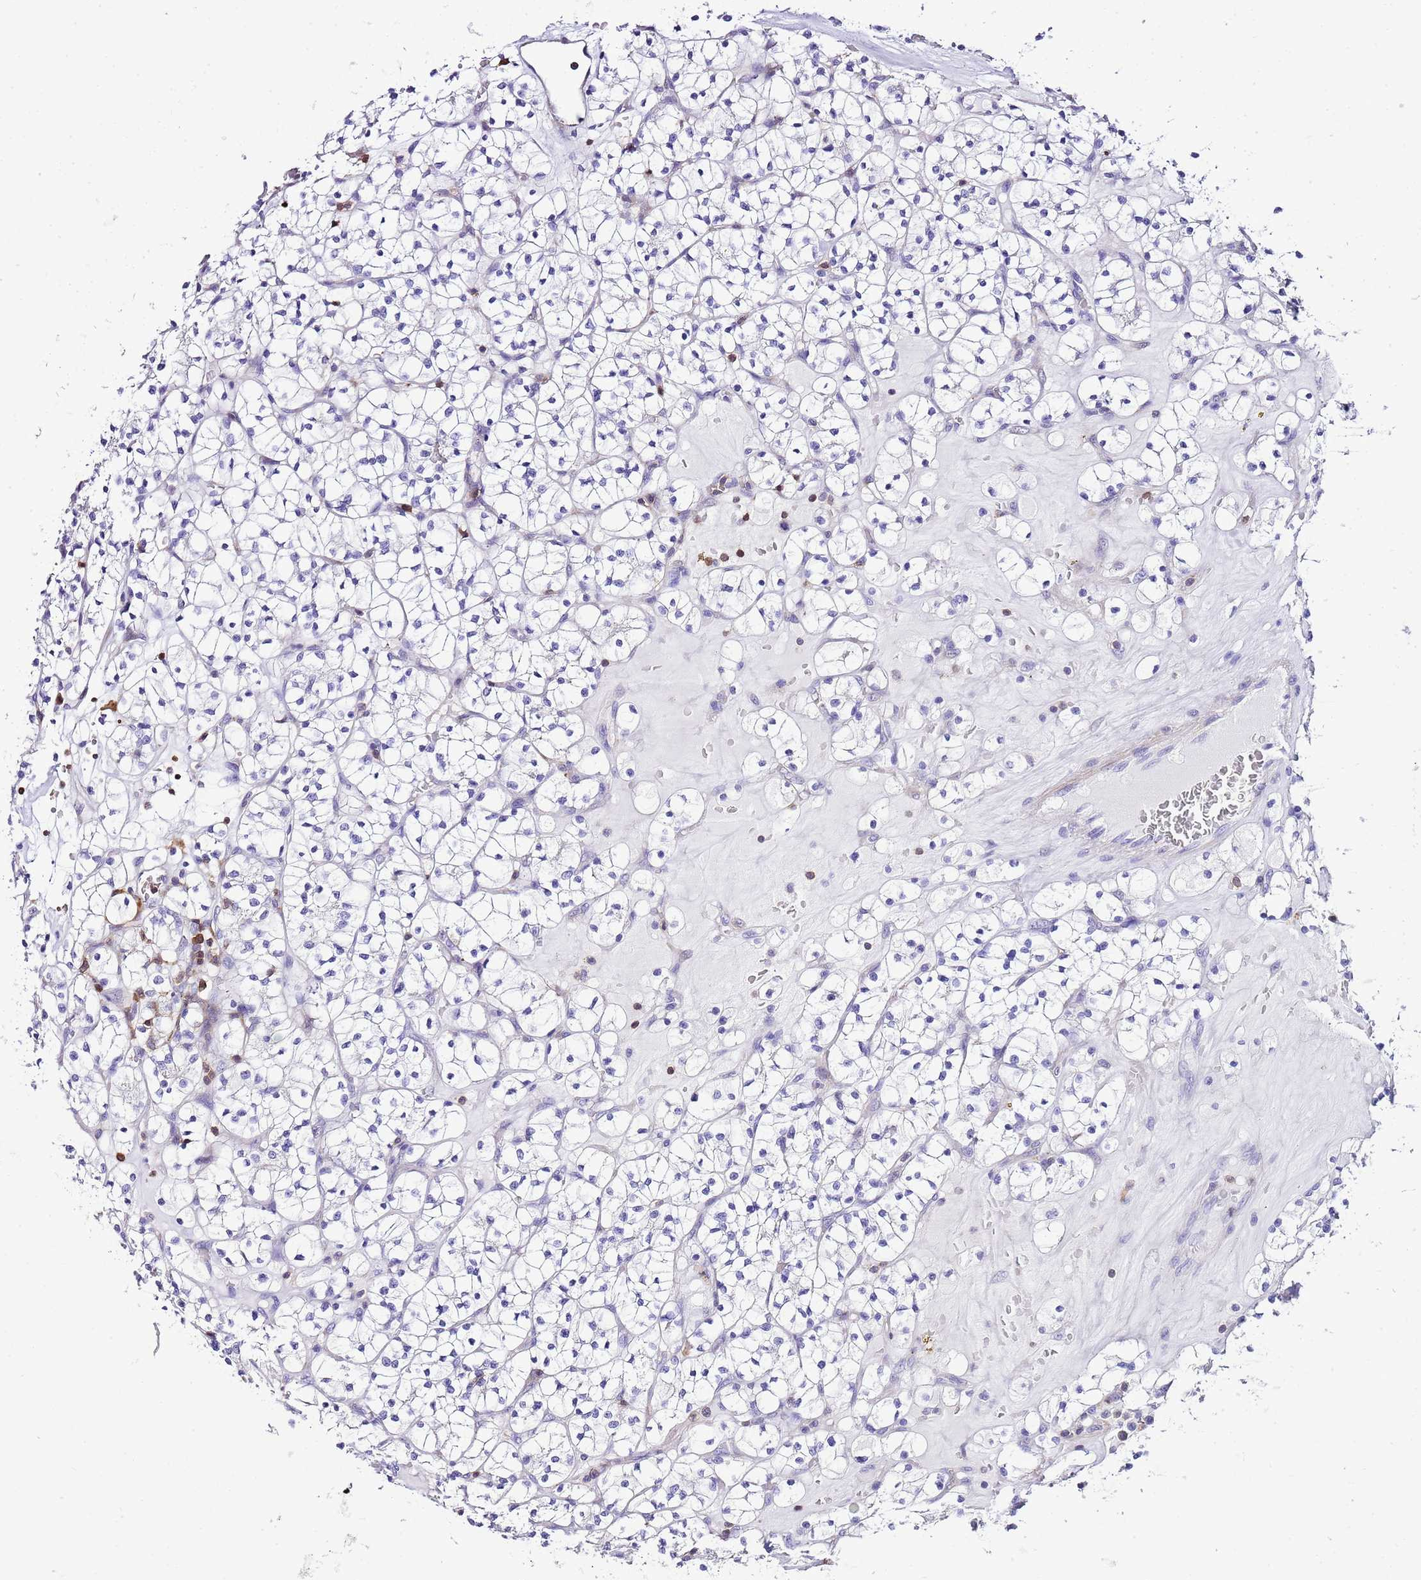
{"staining": {"intensity": "negative", "quantity": "none", "location": "none"}, "tissue": "renal cancer", "cell_type": "Tumor cells", "image_type": "cancer", "snomed": [{"axis": "morphology", "description": "Adenocarcinoma, NOS"}, {"axis": "topography", "description": "Kidney"}], "caption": "Immunohistochemical staining of human adenocarcinoma (renal) demonstrates no significant positivity in tumor cells.", "gene": "CNN2", "patient": {"sex": "female", "age": 64}}